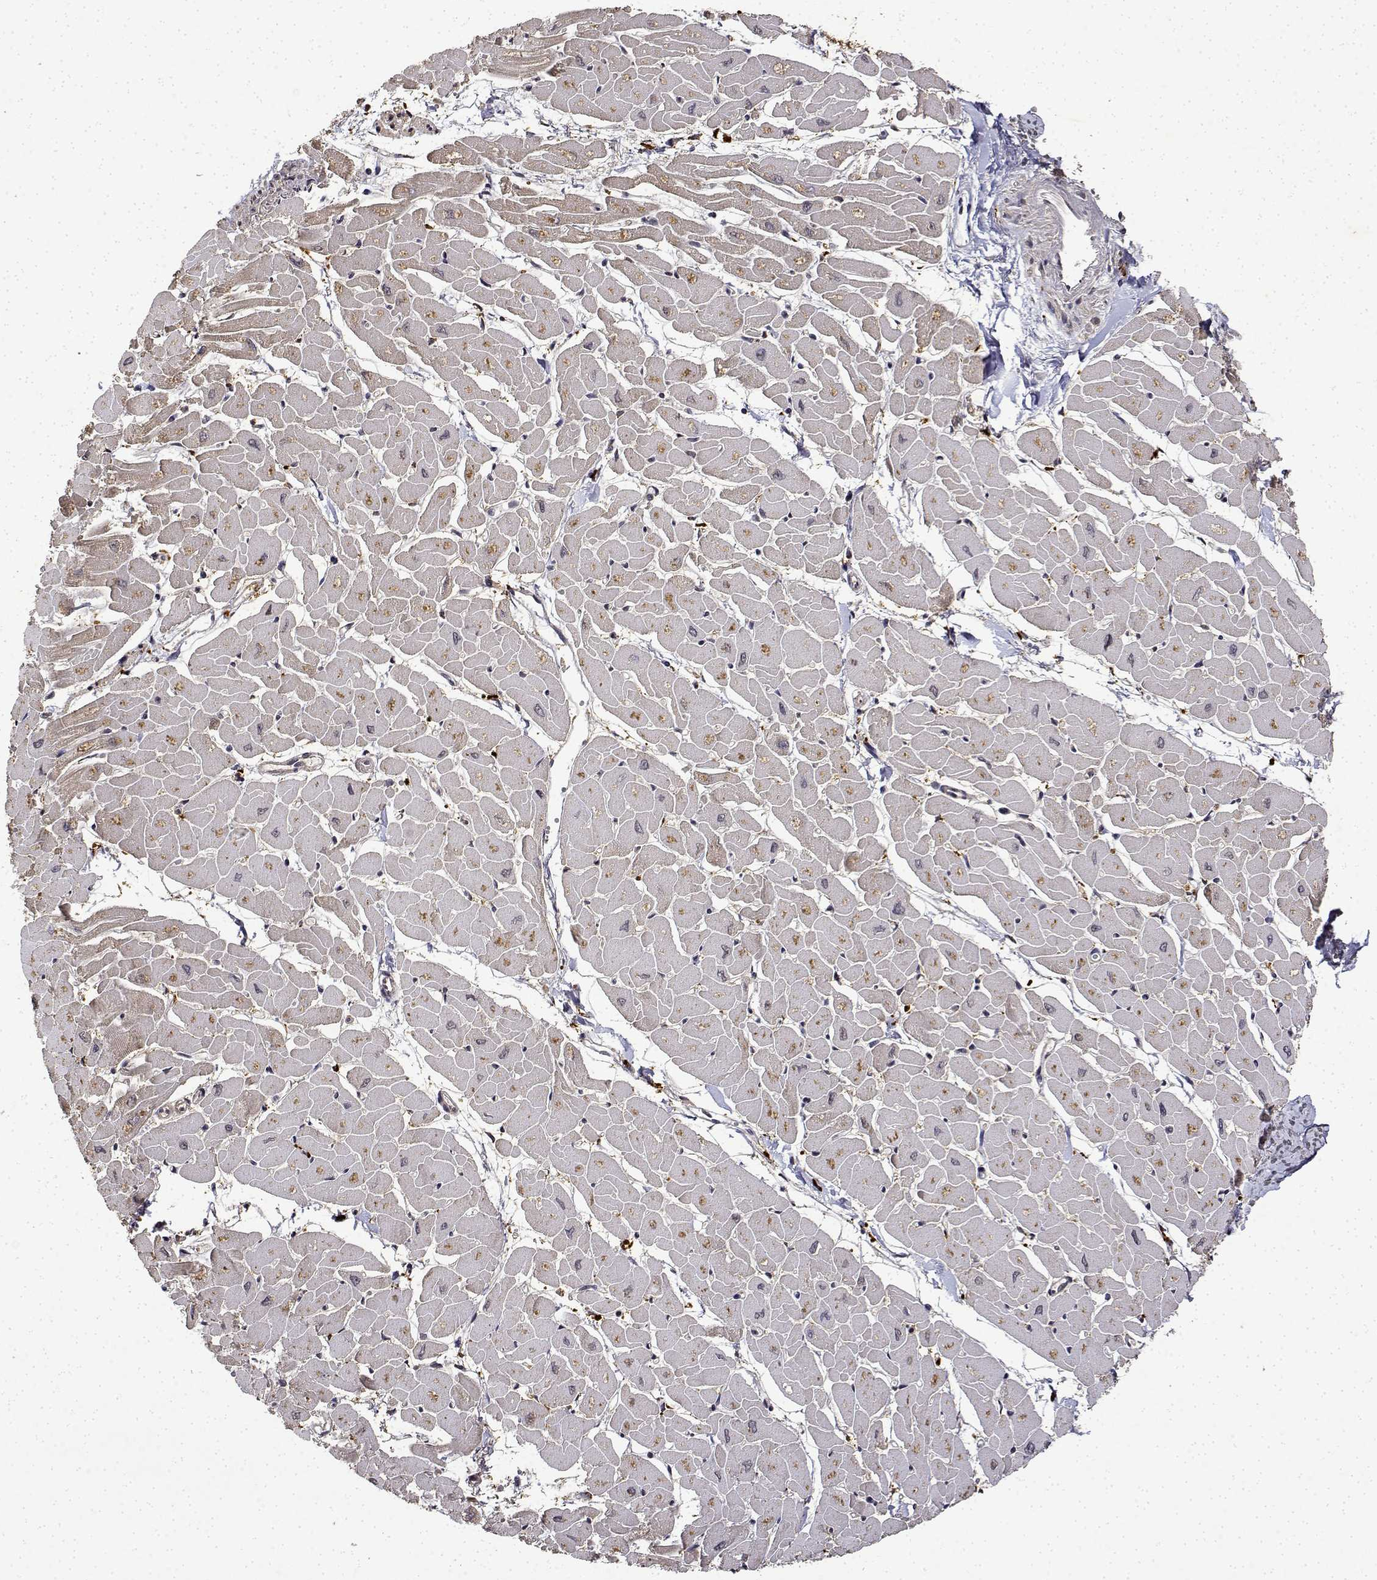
{"staining": {"intensity": "weak", "quantity": "<25%", "location": "cytoplasmic/membranous"}, "tissue": "heart muscle", "cell_type": "Cardiomyocytes", "image_type": "normal", "snomed": [{"axis": "morphology", "description": "Normal tissue, NOS"}, {"axis": "topography", "description": "Heart"}], "caption": "A high-resolution histopathology image shows IHC staining of normal heart muscle, which exhibits no significant staining in cardiomyocytes.", "gene": "BDNF", "patient": {"sex": "male", "age": 57}}